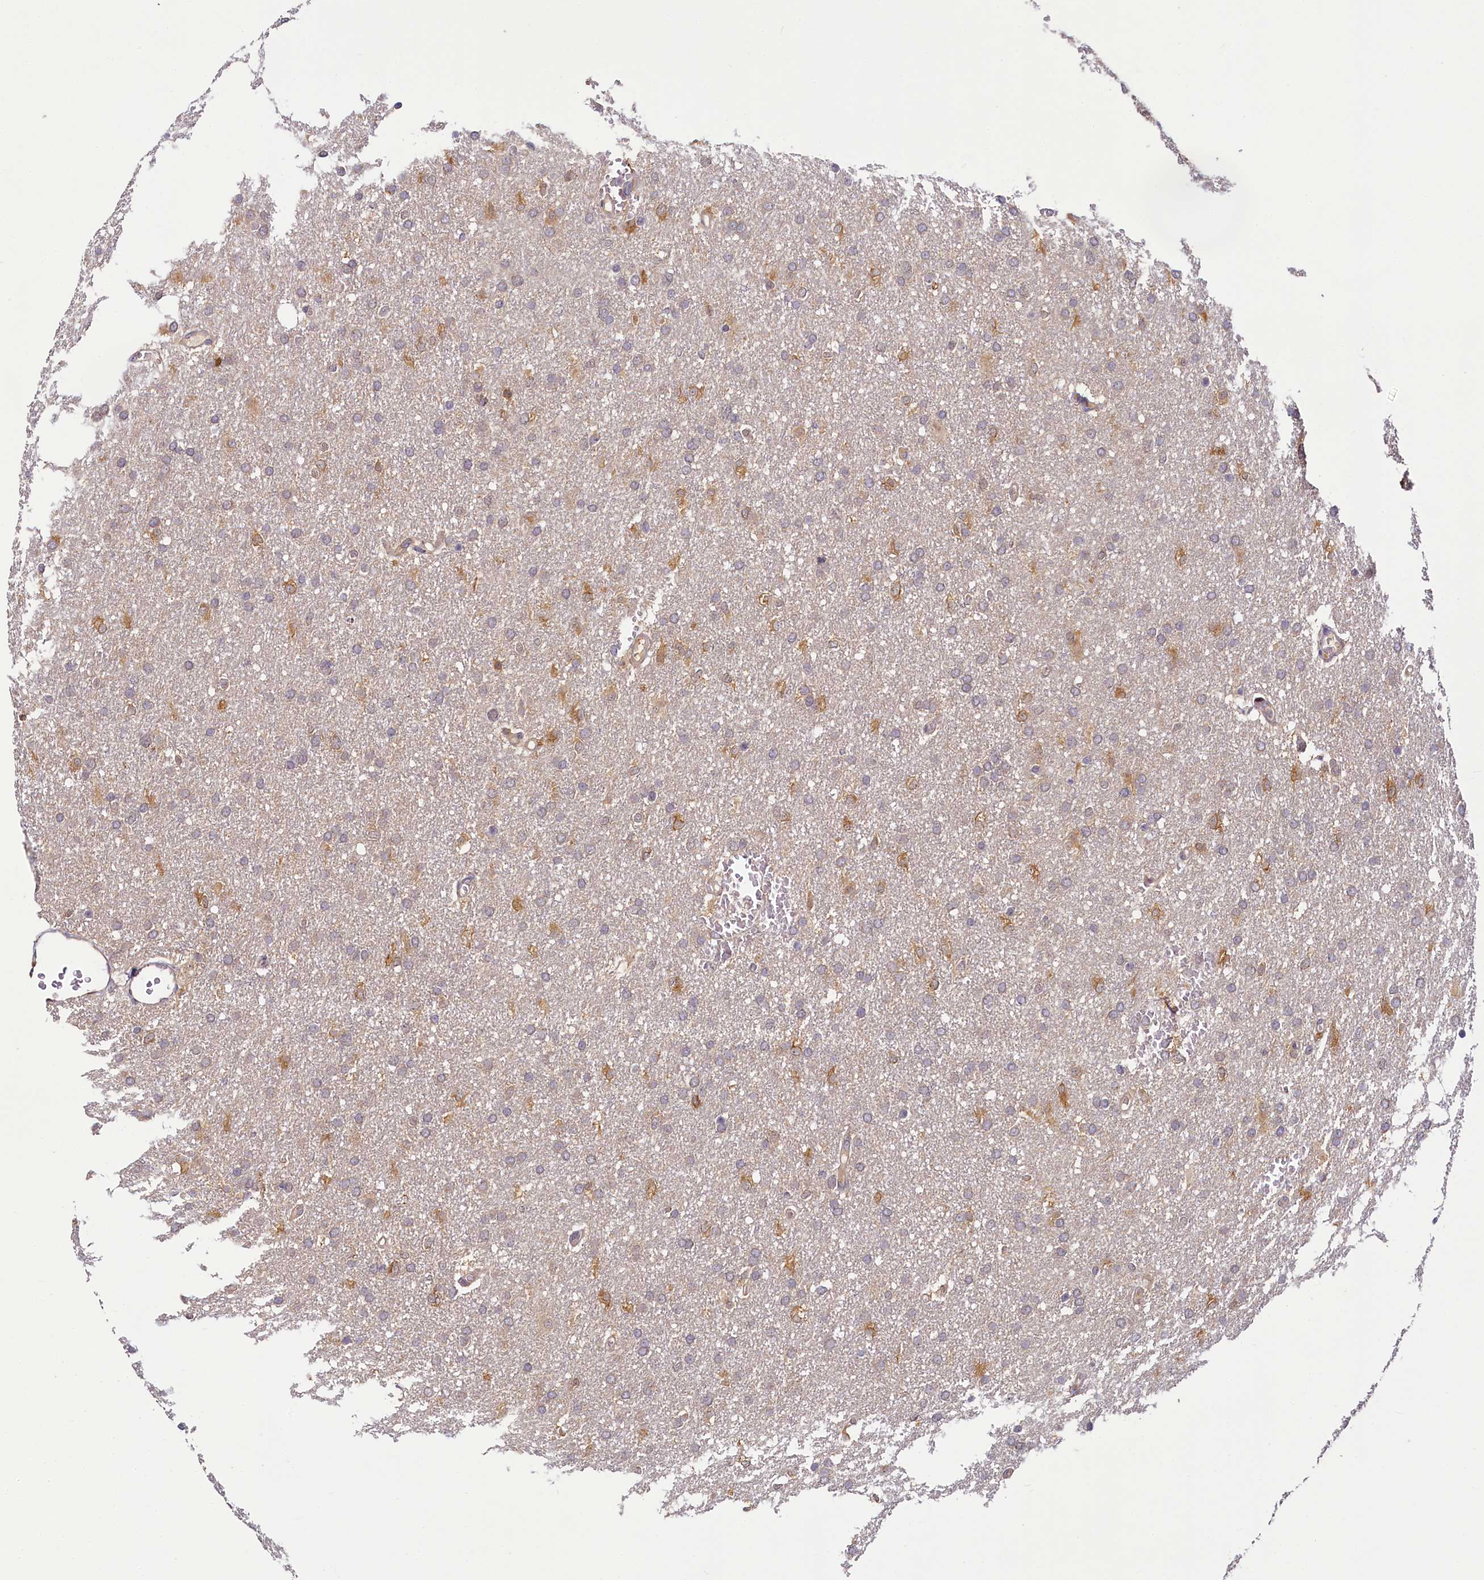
{"staining": {"intensity": "moderate", "quantity": "25%-75%", "location": "cytoplasmic/membranous"}, "tissue": "glioma", "cell_type": "Tumor cells", "image_type": "cancer", "snomed": [{"axis": "morphology", "description": "Glioma, malignant, High grade"}, {"axis": "topography", "description": "Cerebral cortex"}], "caption": "Malignant glioma (high-grade) stained with a protein marker exhibits moderate staining in tumor cells.", "gene": "TMEM39A", "patient": {"sex": "female", "age": 36}}